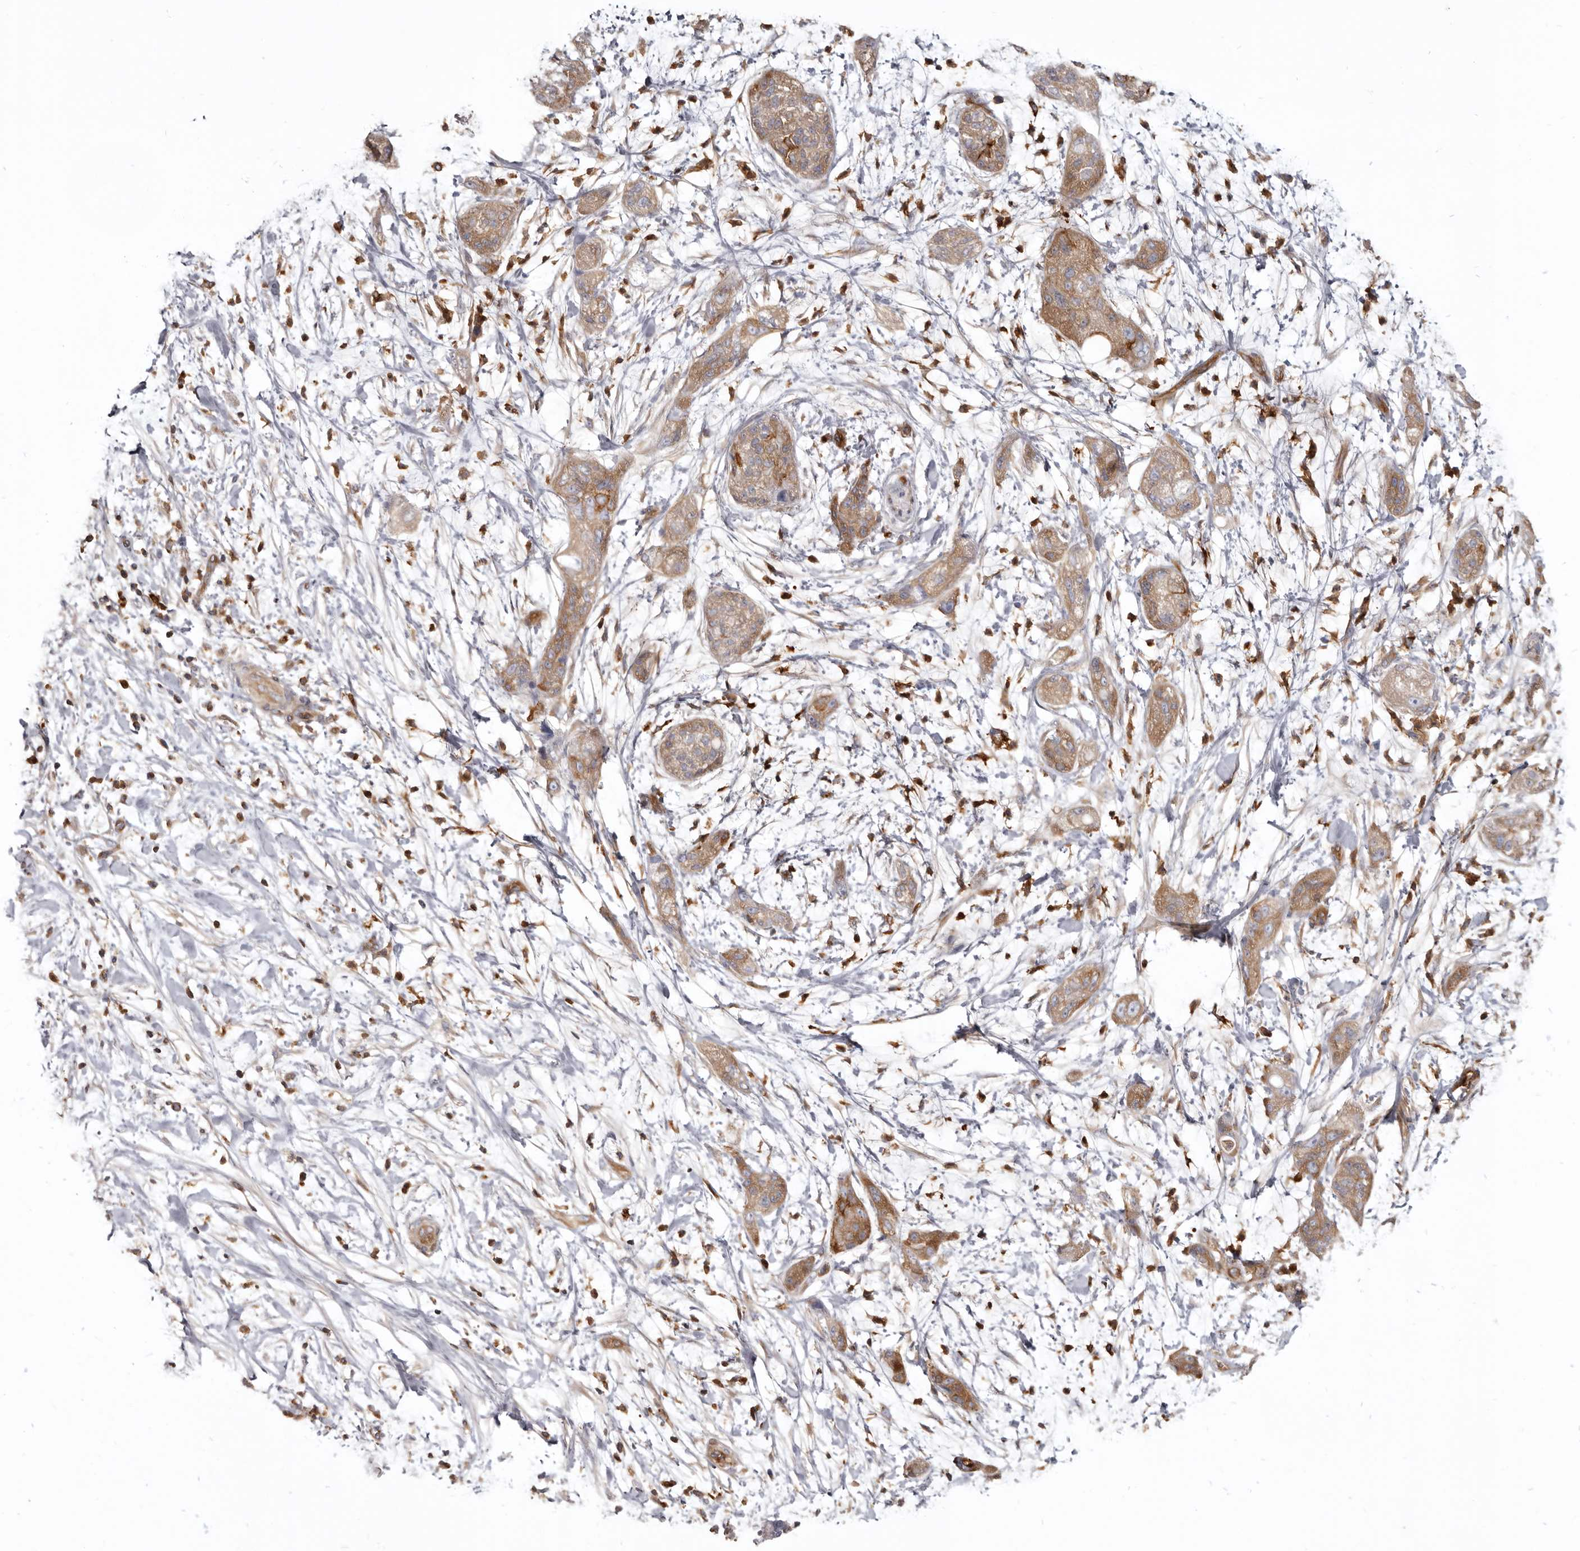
{"staining": {"intensity": "moderate", "quantity": ">75%", "location": "cytoplasmic/membranous"}, "tissue": "pancreatic cancer", "cell_type": "Tumor cells", "image_type": "cancer", "snomed": [{"axis": "morphology", "description": "Adenocarcinoma, NOS"}, {"axis": "topography", "description": "Pancreas"}], "caption": "DAB (3,3'-diaminobenzidine) immunohistochemical staining of human adenocarcinoma (pancreatic) reveals moderate cytoplasmic/membranous protein staining in approximately >75% of tumor cells.", "gene": "CBL", "patient": {"sex": "female", "age": 78}}